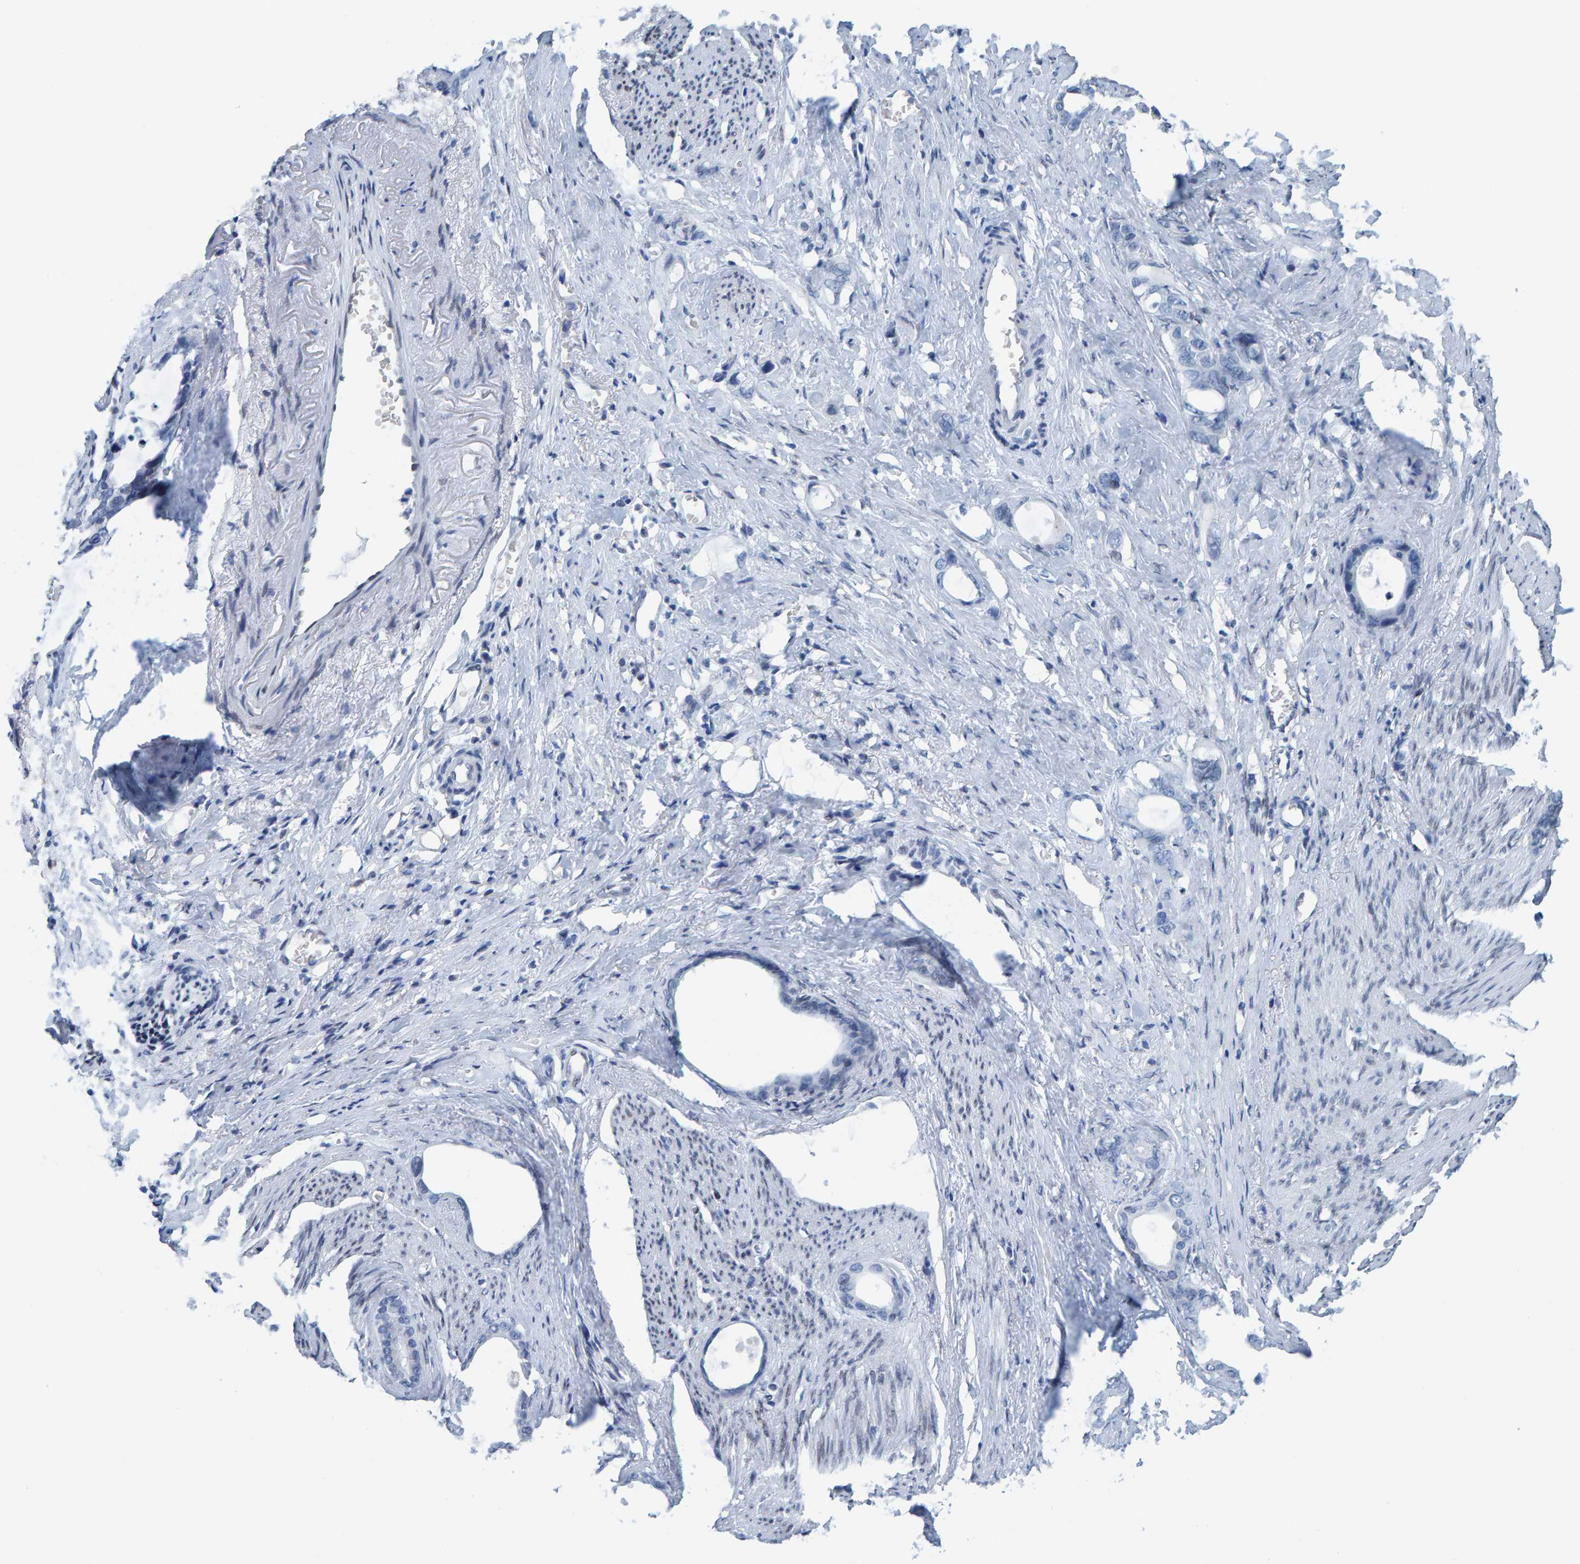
{"staining": {"intensity": "negative", "quantity": "none", "location": "none"}, "tissue": "stomach cancer", "cell_type": "Tumor cells", "image_type": "cancer", "snomed": [{"axis": "morphology", "description": "Adenocarcinoma, NOS"}, {"axis": "topography", "description": "Stomach"}], "caption": "The micrograph reveals no significant staining in tumor cells of stomach adenocarcinoma.", "gene": "LMNB2", "patient": {"sex": "female", "age": 75}}